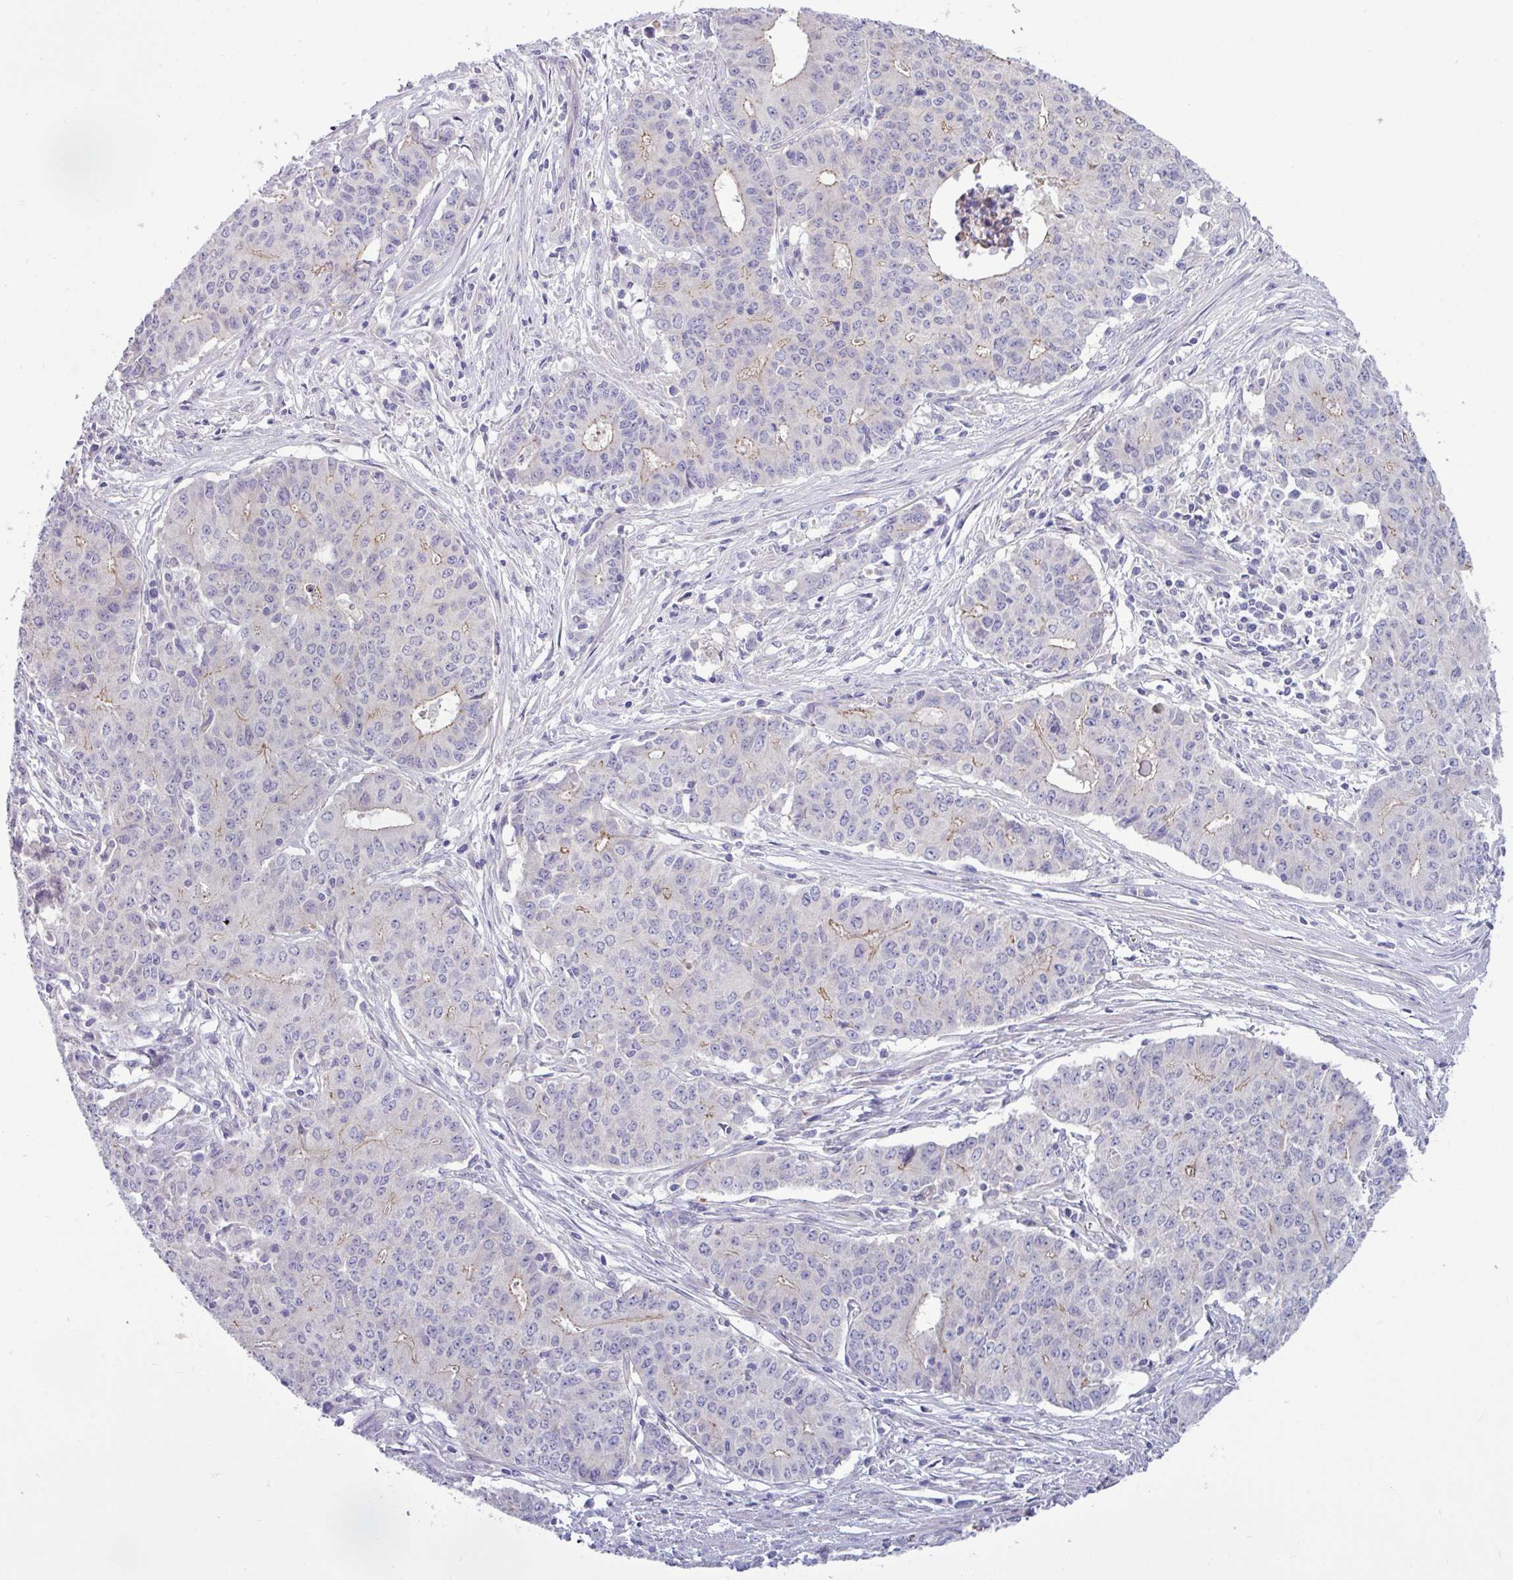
{"staining": {"intensity": "negative", "quantity": "none", "location": "none"}, "tissue": "endometrial cancer", "cell_type": "Tumor cells", "image_type": "cancer", "snomed": [{"axis": "morphology", "description": "Adenocarcinoma, NOS"}, {"axis": "topography", "description": "Endometrium"}], "caption": "Immunohistochemistry (IHC) of endometrial cancer (adenocarcinoma) displays no expression in tumor cells.", "gene": "ACAP3", "patient": {"sex": "female", "age": 59}}